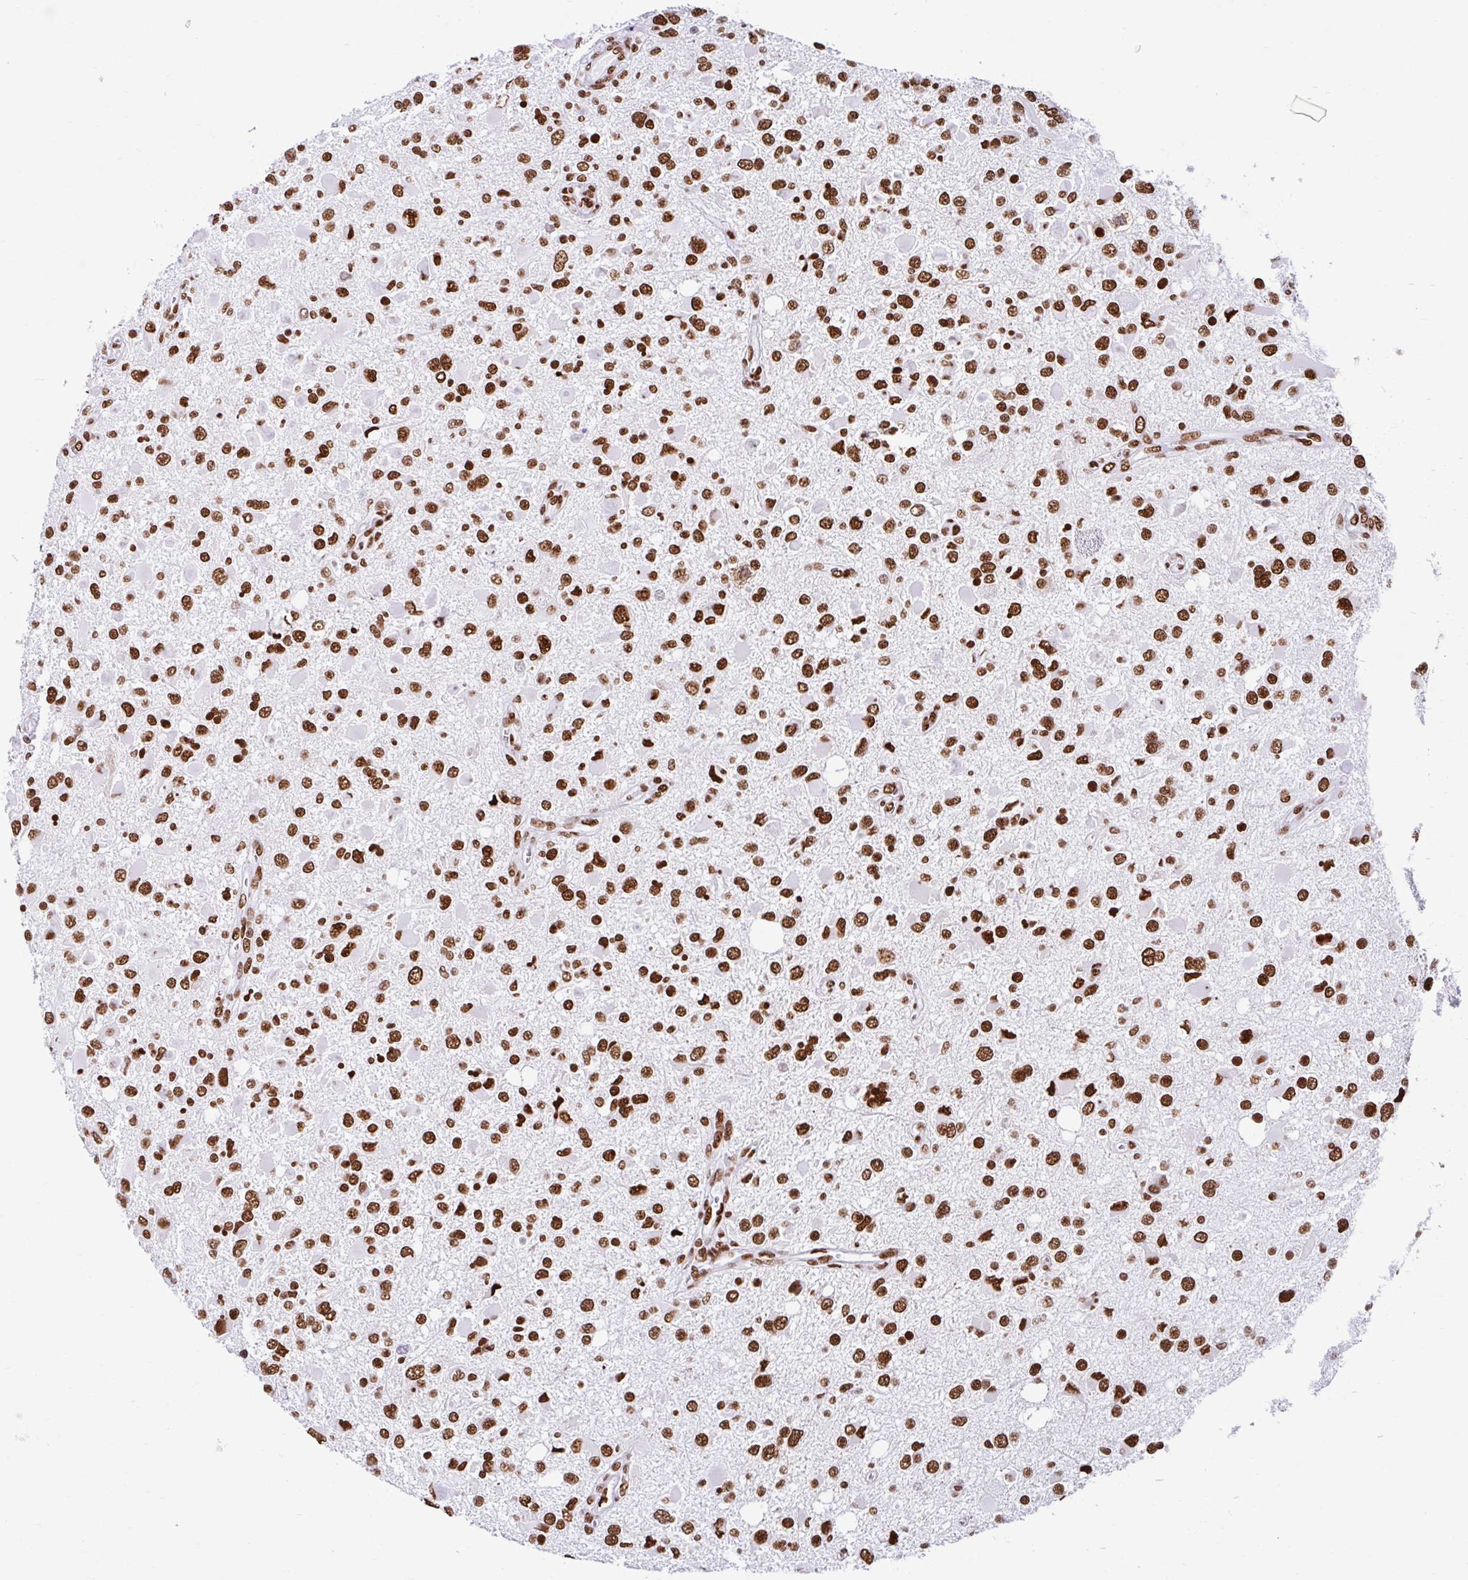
{"staining": {"intensity": "strong", "quantity": ">75%", "location": "nuclear"}, "tissue": "glioma", "cell_type": "Tumor cells", "image_type": "cancer", "snomed": [{"axis": "morphology", "description": "Glioma, malignant, High grade"}, {"axis": "topography", "description": "Brain"}], "caption": "A high-resolution histopathology image shows immunohistochemistry staining of glioma, which shows strong nuclear expression in approximately >75% of tumor cells.", "gene": "KHDRBS1", "patient": {"sex": "male", "age": 53}}